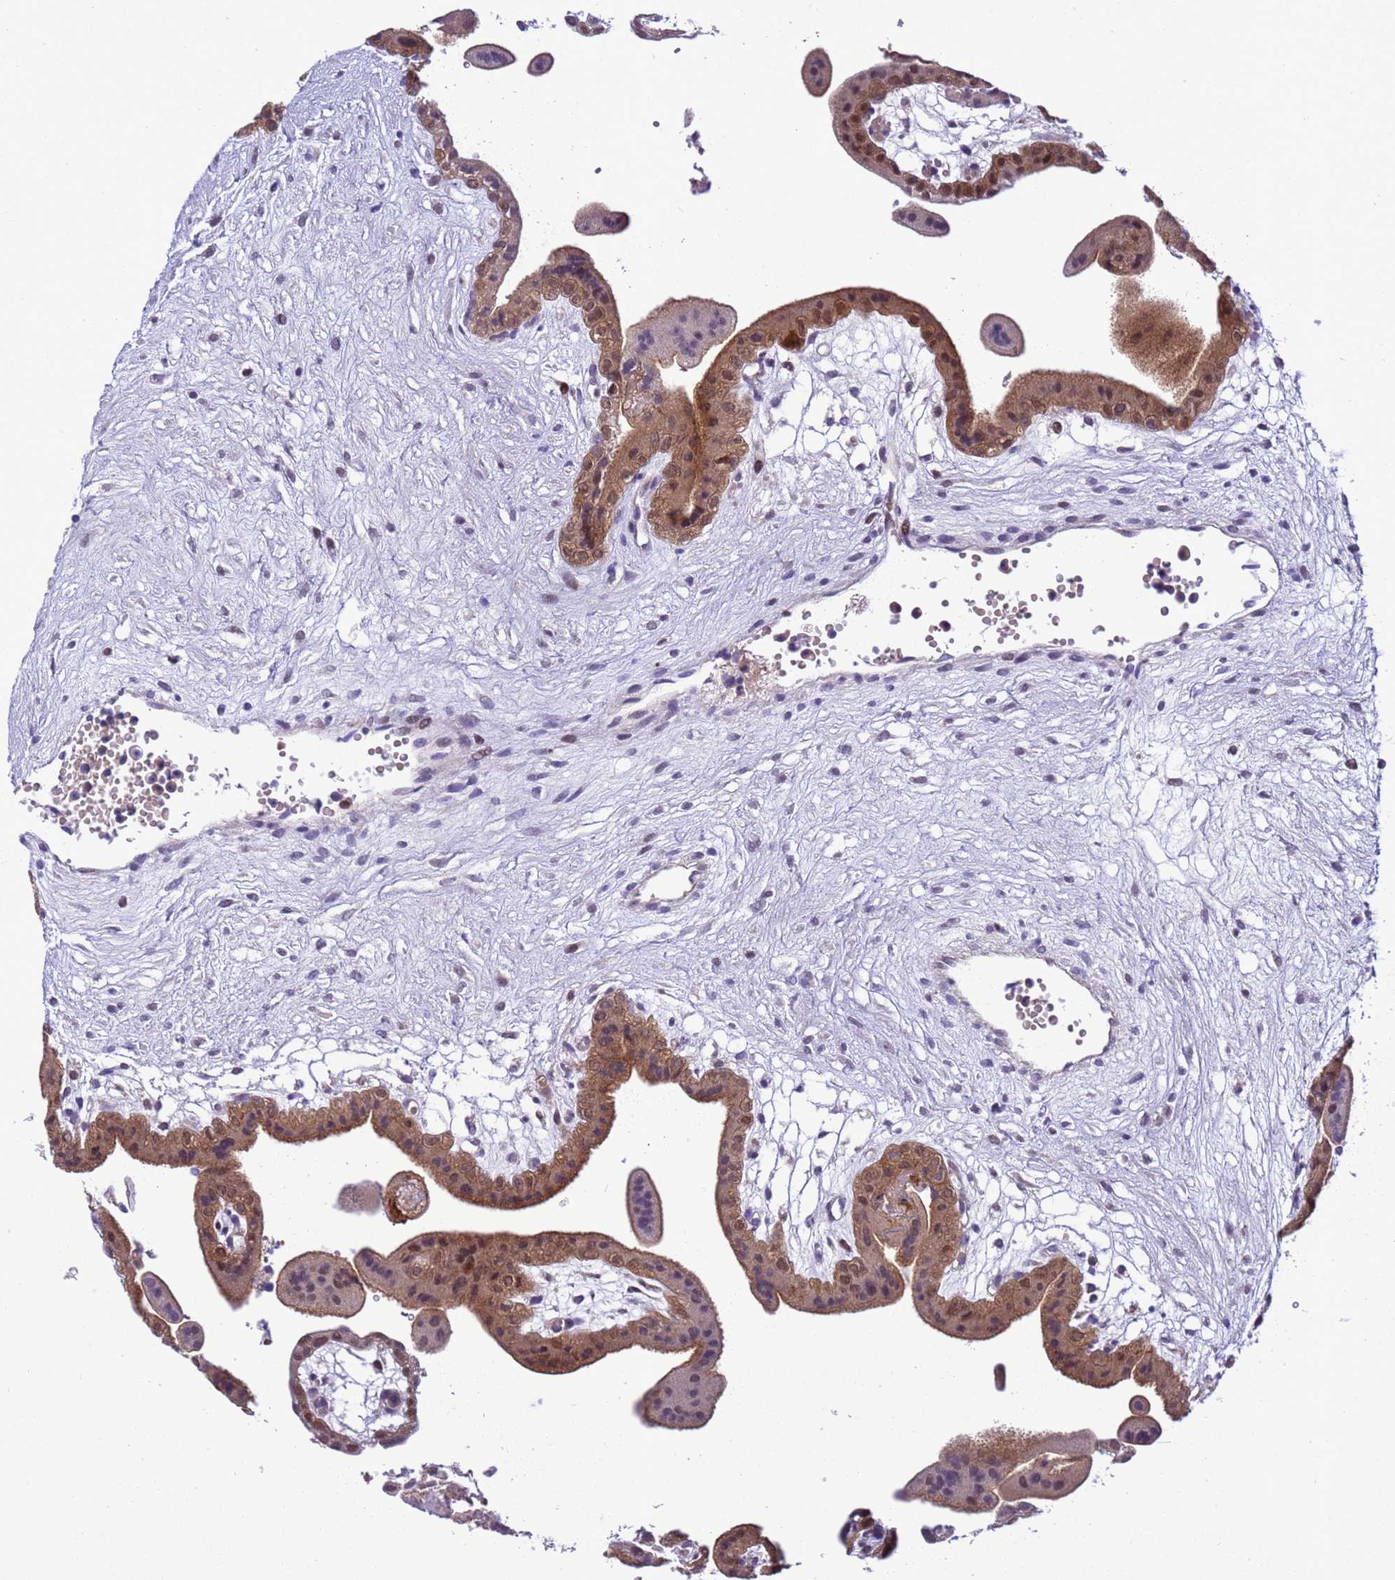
{"staining": {"intensity": "moderate", "quantity": ">75%", "location": "cytoplasmic/membranous,nuclear"}, "tissue": "placenta", "cell_type": "Trophoblastic cells", "image_type": "normal", "snomed": [{"axis": "morphology", "description": "Normal tissue, NOS"}, {"axis": "topography", "description": "Placenta"}], "caption": "Benign placenta exhibits moderate cytoplasmic/membranous,nuclear expression in about >75% of trophoblastic cells, visualized by immunohistochemistry. The staining was performed using DAB, with brown indicating positive protein expression. Nuclei are stained blue with hematoxylin.", "gene": "RASD1", "patient": {"sex": "female", "age": 18}}